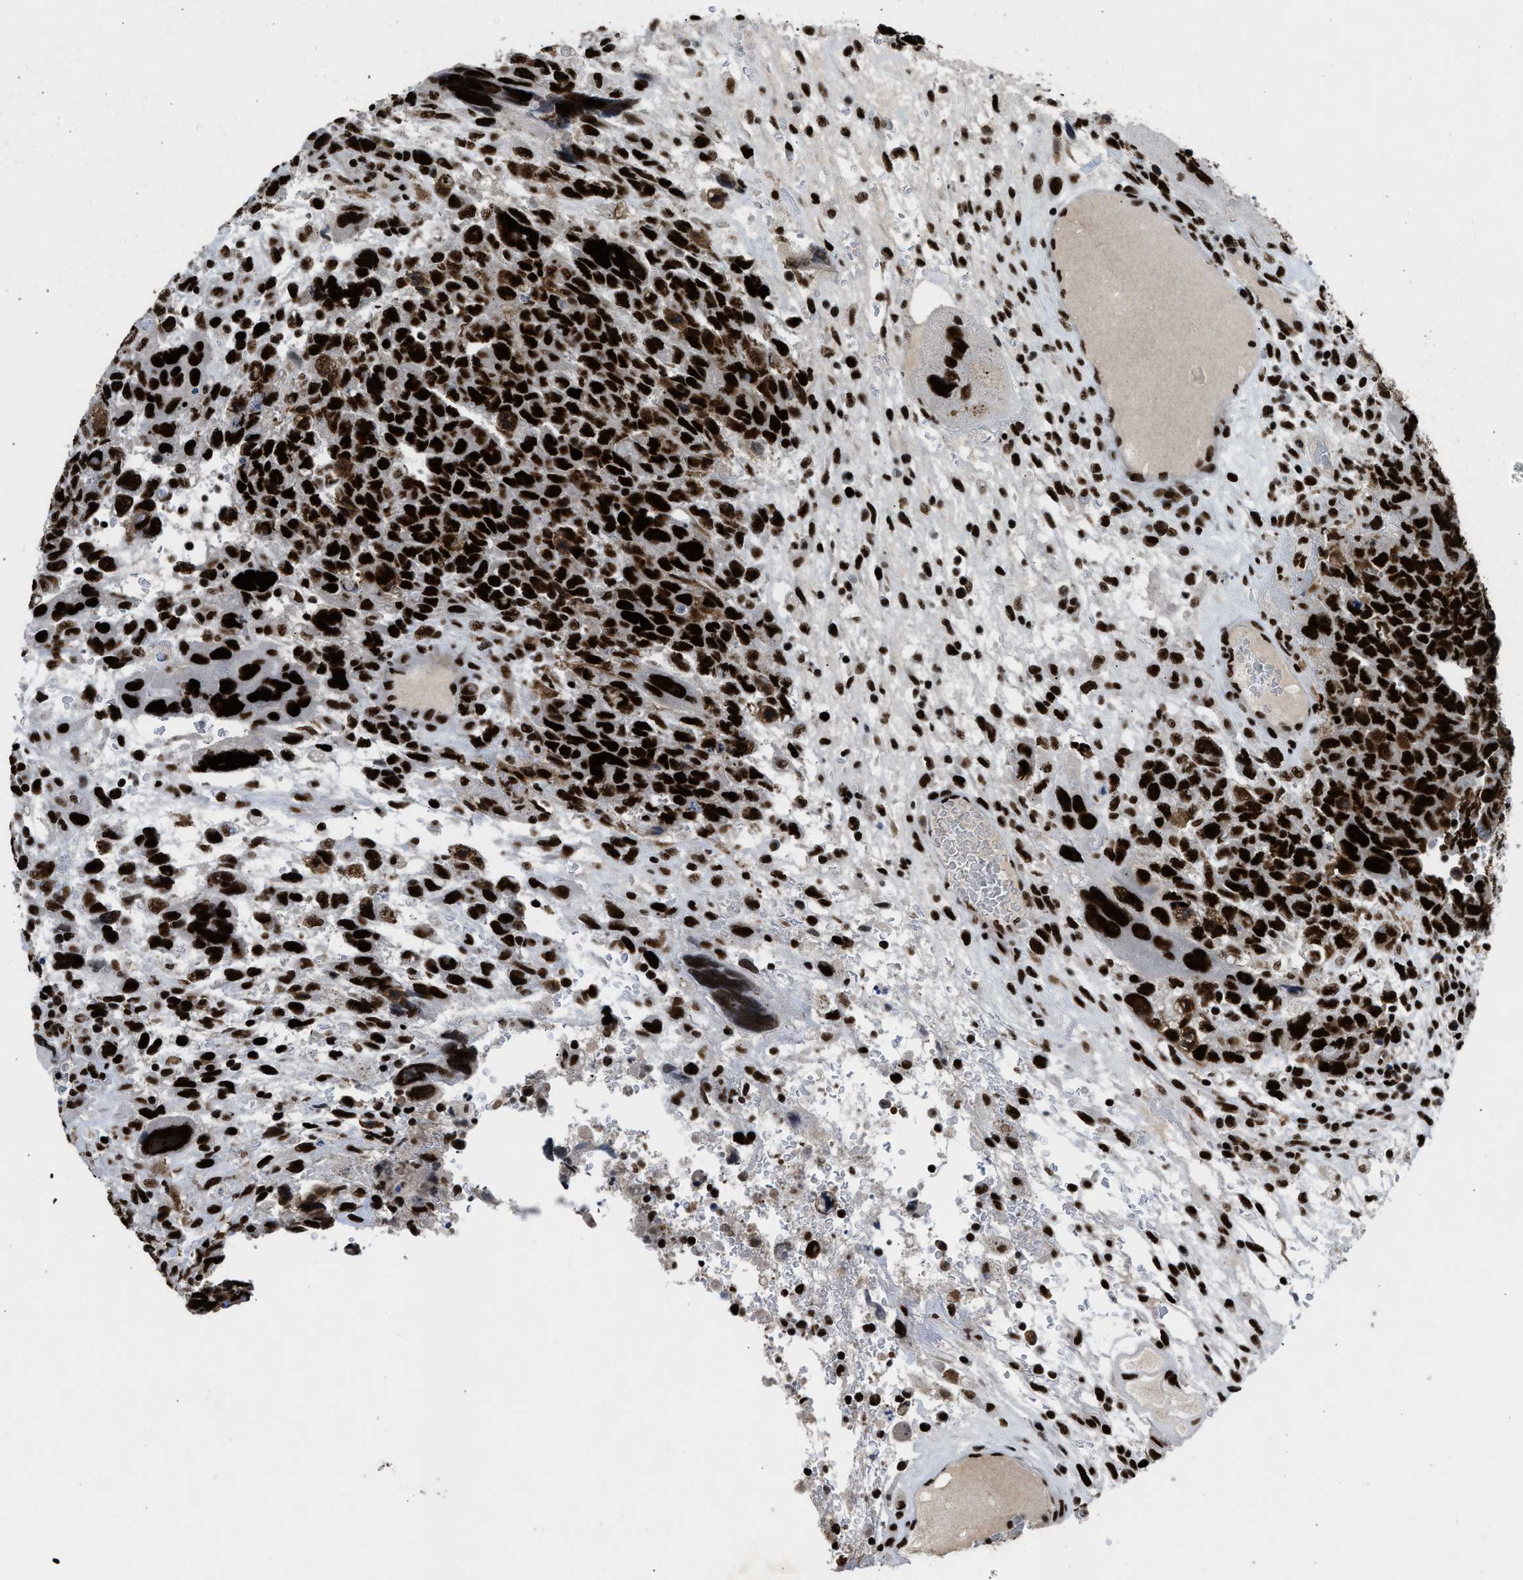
{"staining": {"intensity": "strong", "quantity": ">75%", "location": "nuclear"}, "tissue": "testis cancer", "cell_type": "Tumor cells", "image_type": "cancer", "snomed": [{"axis": "morphology", "description": "Carcinoma, Embryonal, NOS"}, {"axis": "topography", "description": "Testis"}], "caption": "Immunohistochemistry staining of testis cancer, which demonstrates high levels of strong nuclear staining in about >75% of tumor cells indicating strong nuclear protein expression. The staining was performed using DAB (brown) for protein detection and nuclei were counterstained in hematoxylin (blue).", "gene": "SCAF4", "patient": {"sex": "male", "age": 28}}